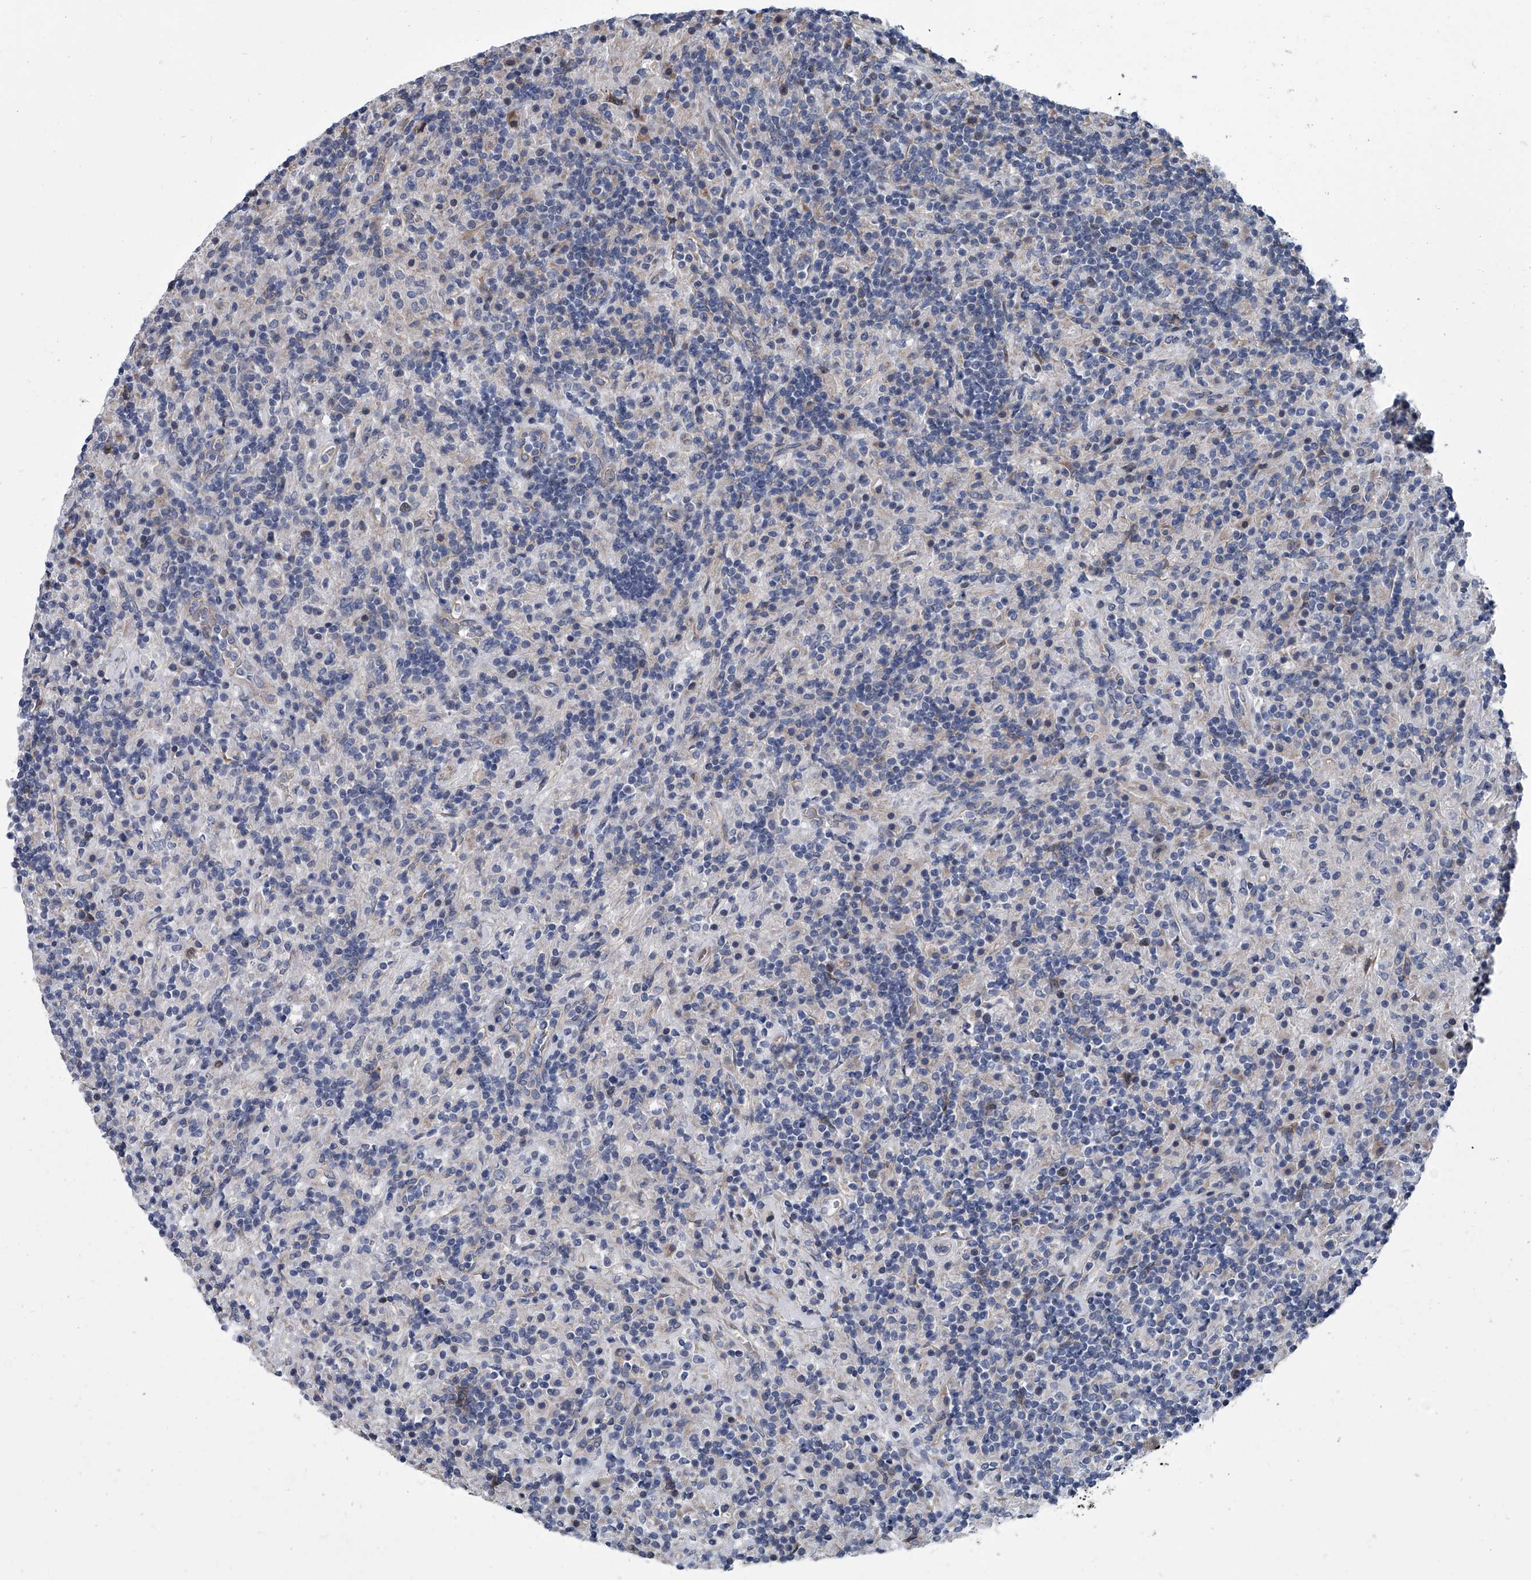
{"staining": {"intensity": "negative", "quantity": "none", "location": "none"}, "tissue": "lymphoma", "cell_type": "Tumor cells", "image_type": "cancer", "snomed": [{"axis": "morphology", "description": "Hodgkin's disease, NOS"}, {"axis": "topography", "description": "Lymph node"}], "caption": "Photomicrograph shows no protein expression in tumor cells of Hodgkin's disease tissue.", "gene": "ABCG1", "patient": {"sex": "male", "age": 70}}